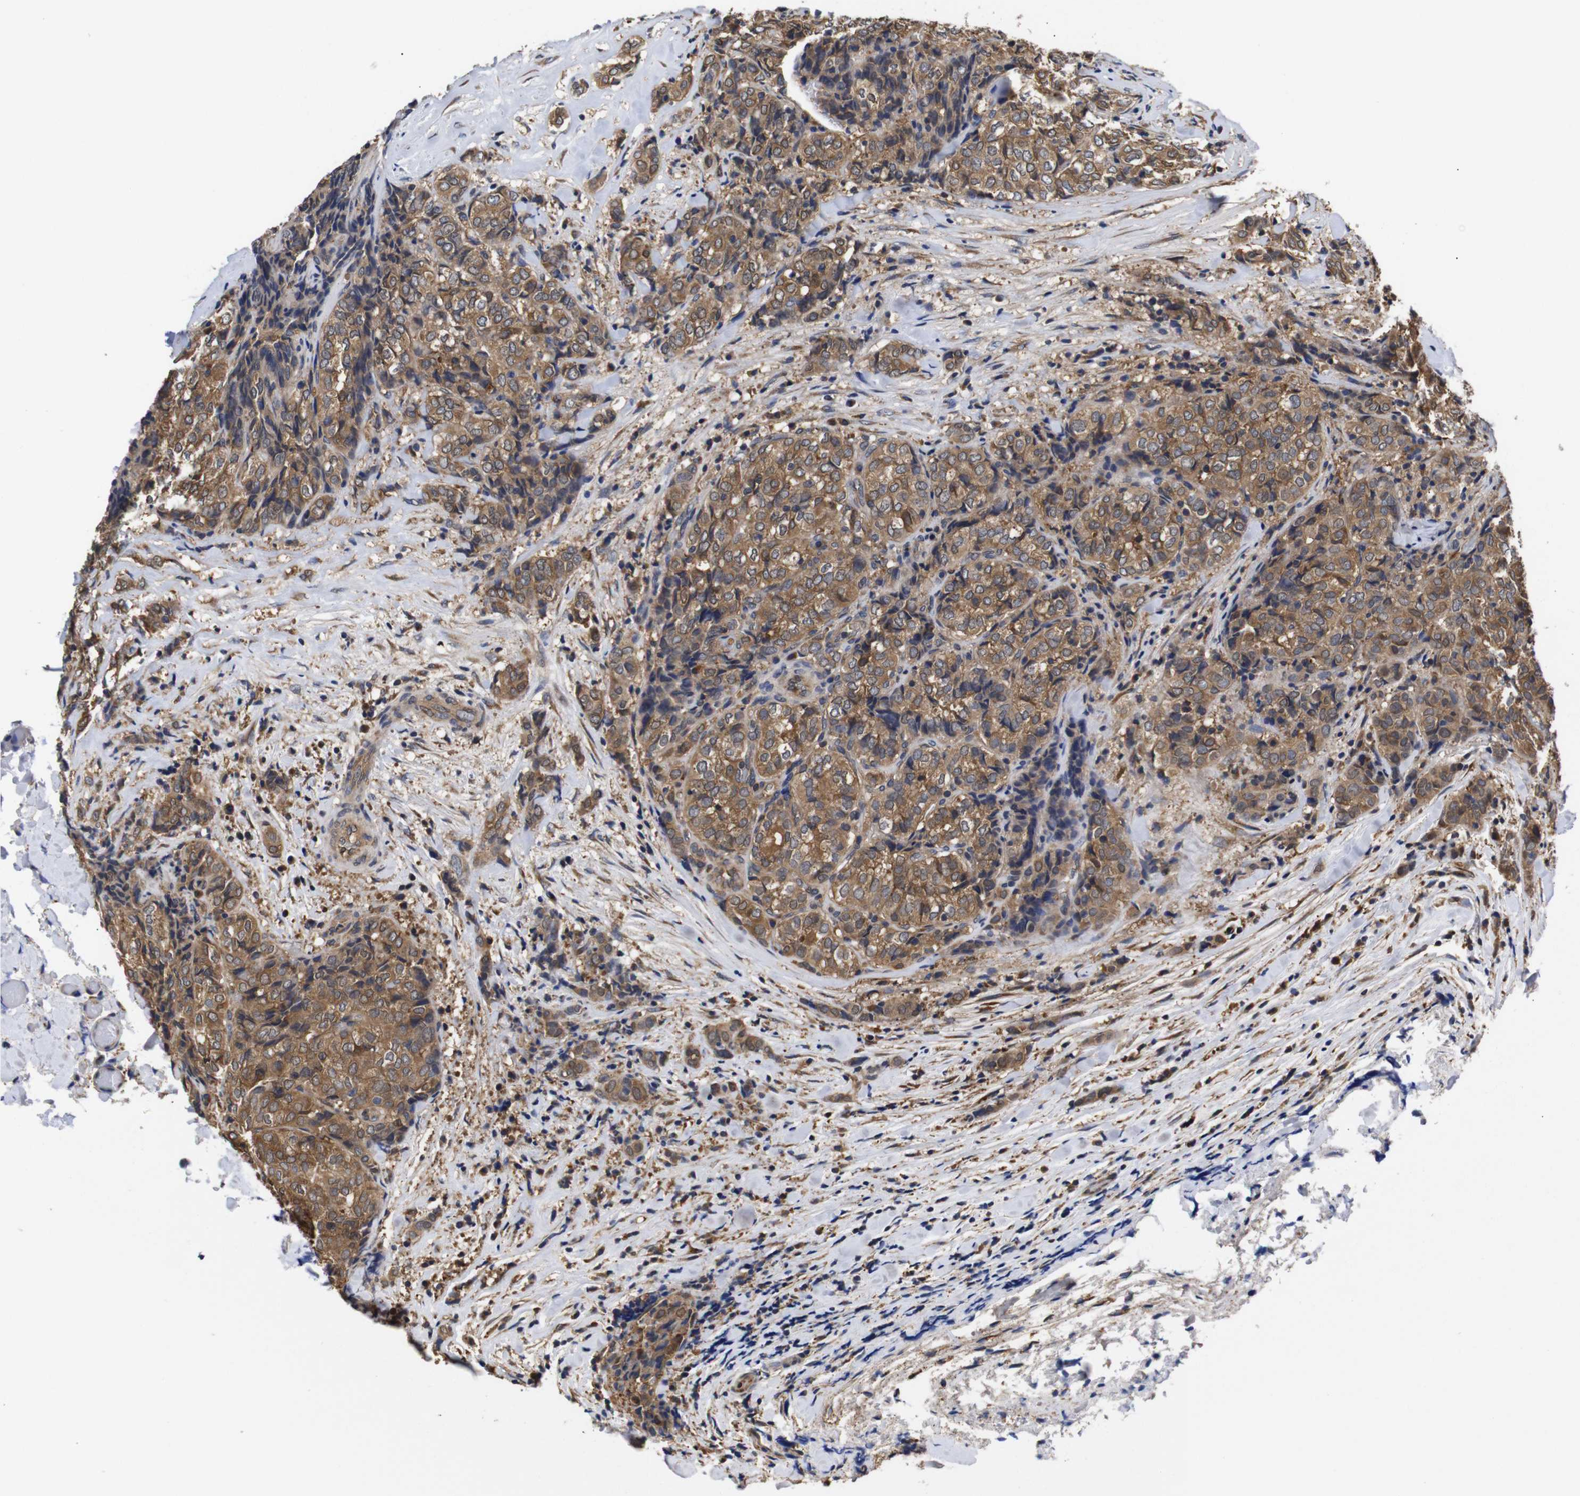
{"staining": {"intensity": "moderate", "quantity": ">75%", "location": "cytoplasmic/membranous"}, "tissue": "thyroid cancer", "cell_type": "Tumor cells", "image_type": "cancer", "snomed": [{"axis": "morphology", "description": "Normal tissue, NOS"}, {"axis": "morphology", "description": "Papillary adenocarcinoma, NOS"}, {"axis": "topography", "description": "Thyroid gland"}], "caption": "Approximately >75% of tumor cells in thyroid cancer display moderate cytoplasmic/membranous protein expression as visualized by brown immunohistochemical staining.", "gene": "LRRCC1", "patient": {"sex": "female", "age": 30}}